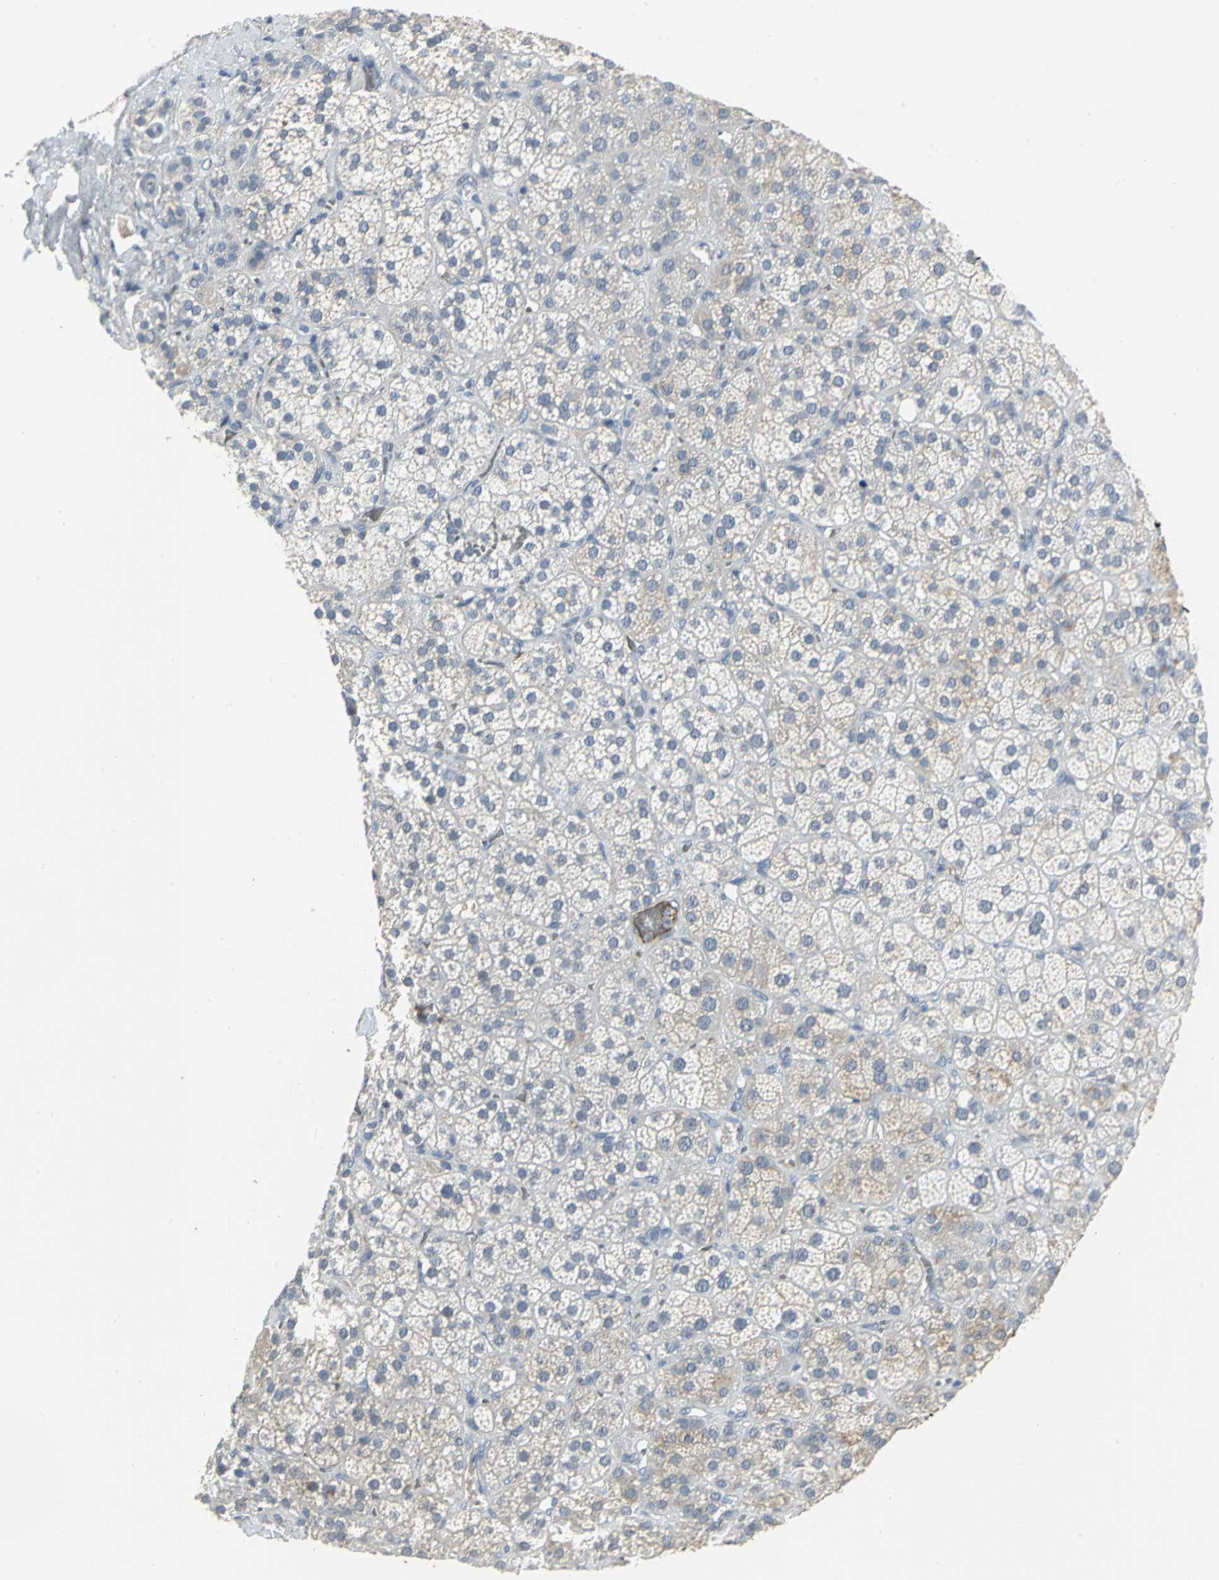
{"staining": {"intensity": "weak", "quantity": "25%-75%", "location": "cytoplasmic/membranous"}, "tissue": "adrenal gland", "cell_type": "Glandular cells", "image_type": "normal", "snomed": [{"axis": "morphology", "description": "Normal tissue, NOS"}, {"axis": "topography", "description": "Adrenal gland"}], "caption": "A high-resolution histopathology image shows IHC staining of normal adrenal gland, which reveals weak cytoplasmic/membranous positivity in about 25%-75% of glandular cells.", "gene": "ZIC1", "patient": {"sex": "female", "age": 71}}